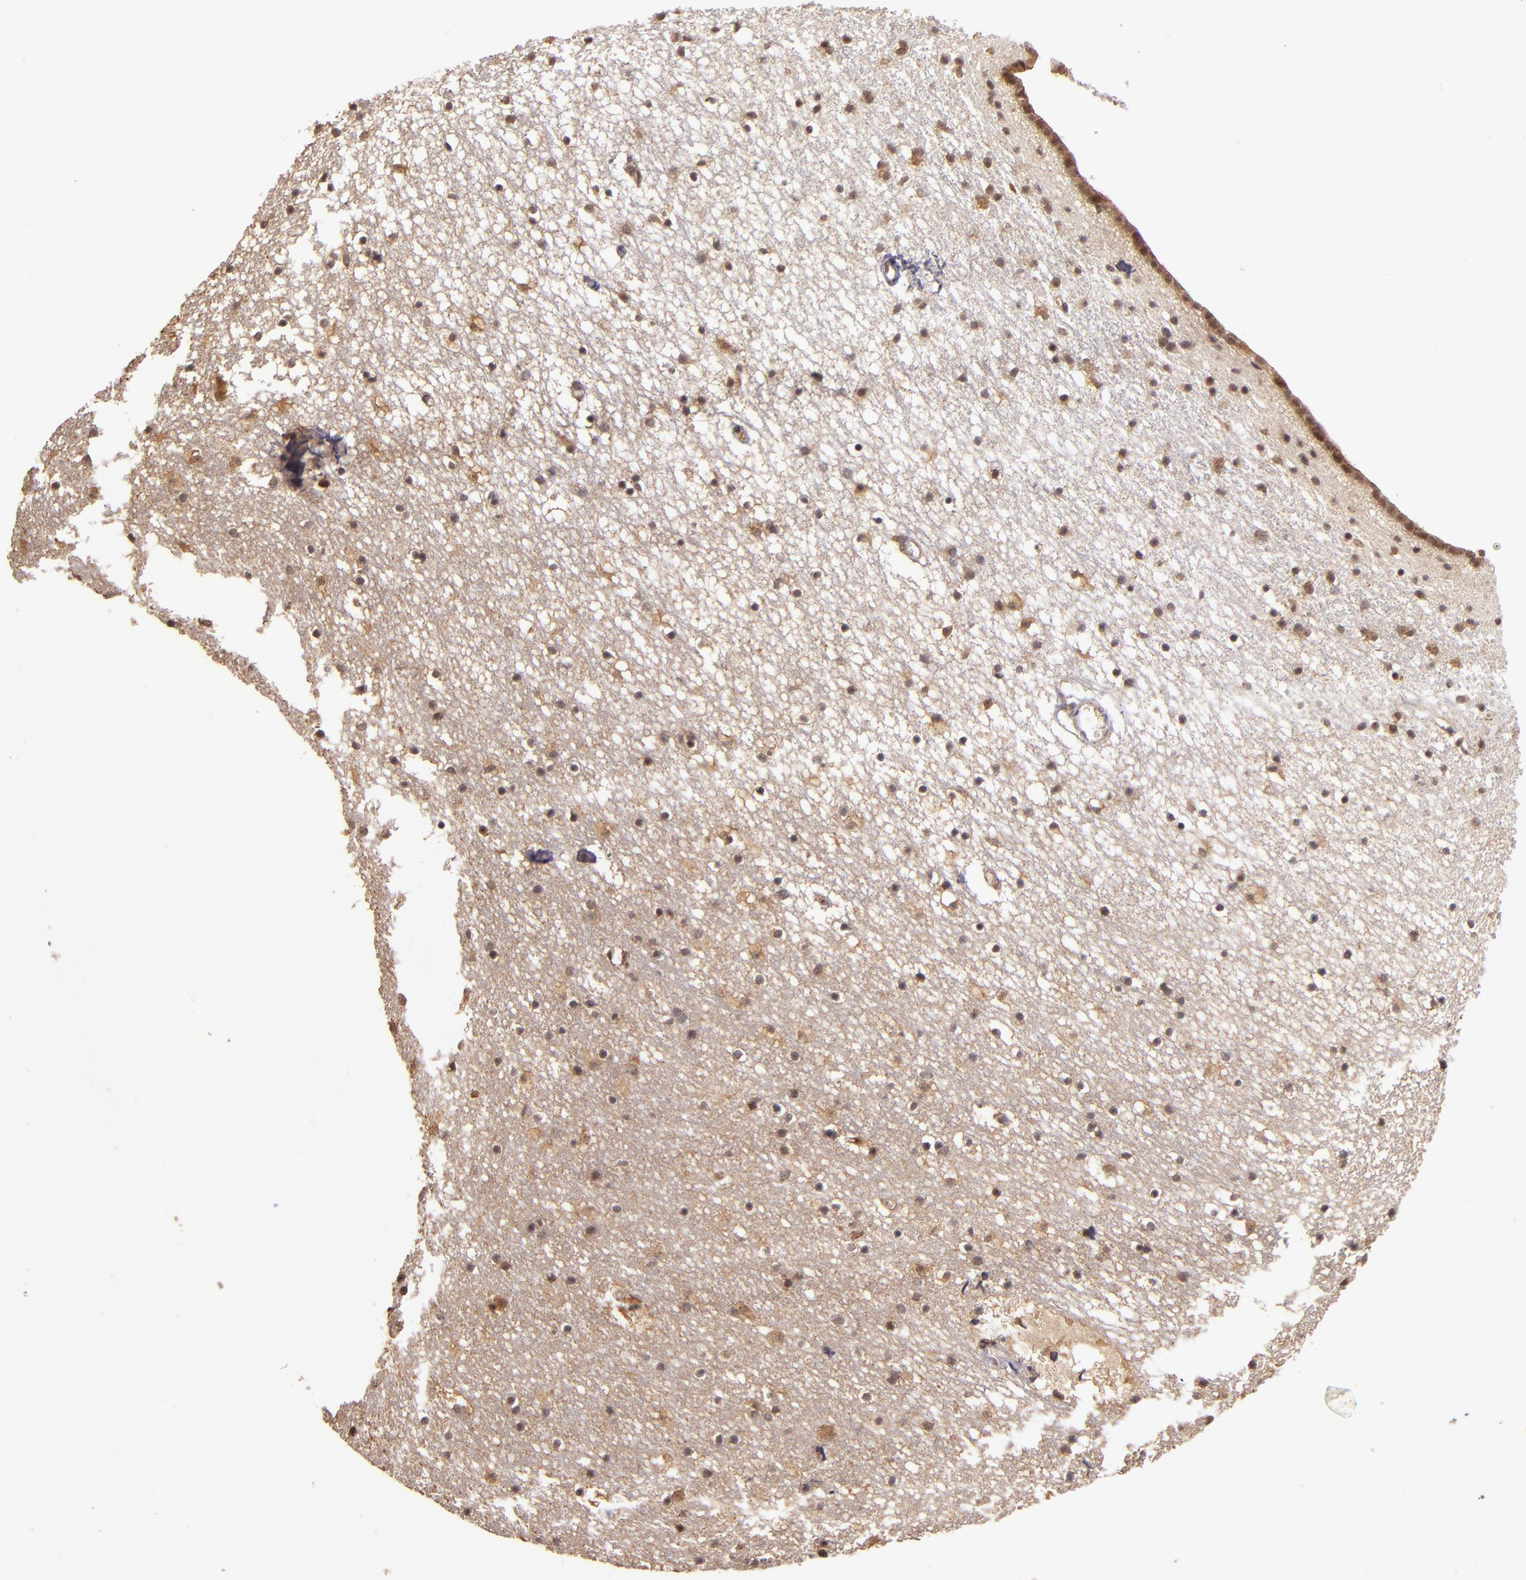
{"staining": {"intensity": "weak", "quantity": "<25%", "location": "cytoplasmic/membranous"}, "tissue": "caudate", "cell_type": "Glial cells", "image_type": "normal", "snomed": [{"axis": "morphology", "description": "Normal tissue, NOS"}, {"axis": "topography", "description": "Lateral ventricle wall"}], "caption": "DAB (3,3'-diaminobenzidine) immunohistochemical staining of benign human caudate reveals no significant expression in glial cells. (Brightfield microscopy of DAB IHC at high magnification).", "gene": "RIOK3", "patient": {"sex": "male", "age": 45}}